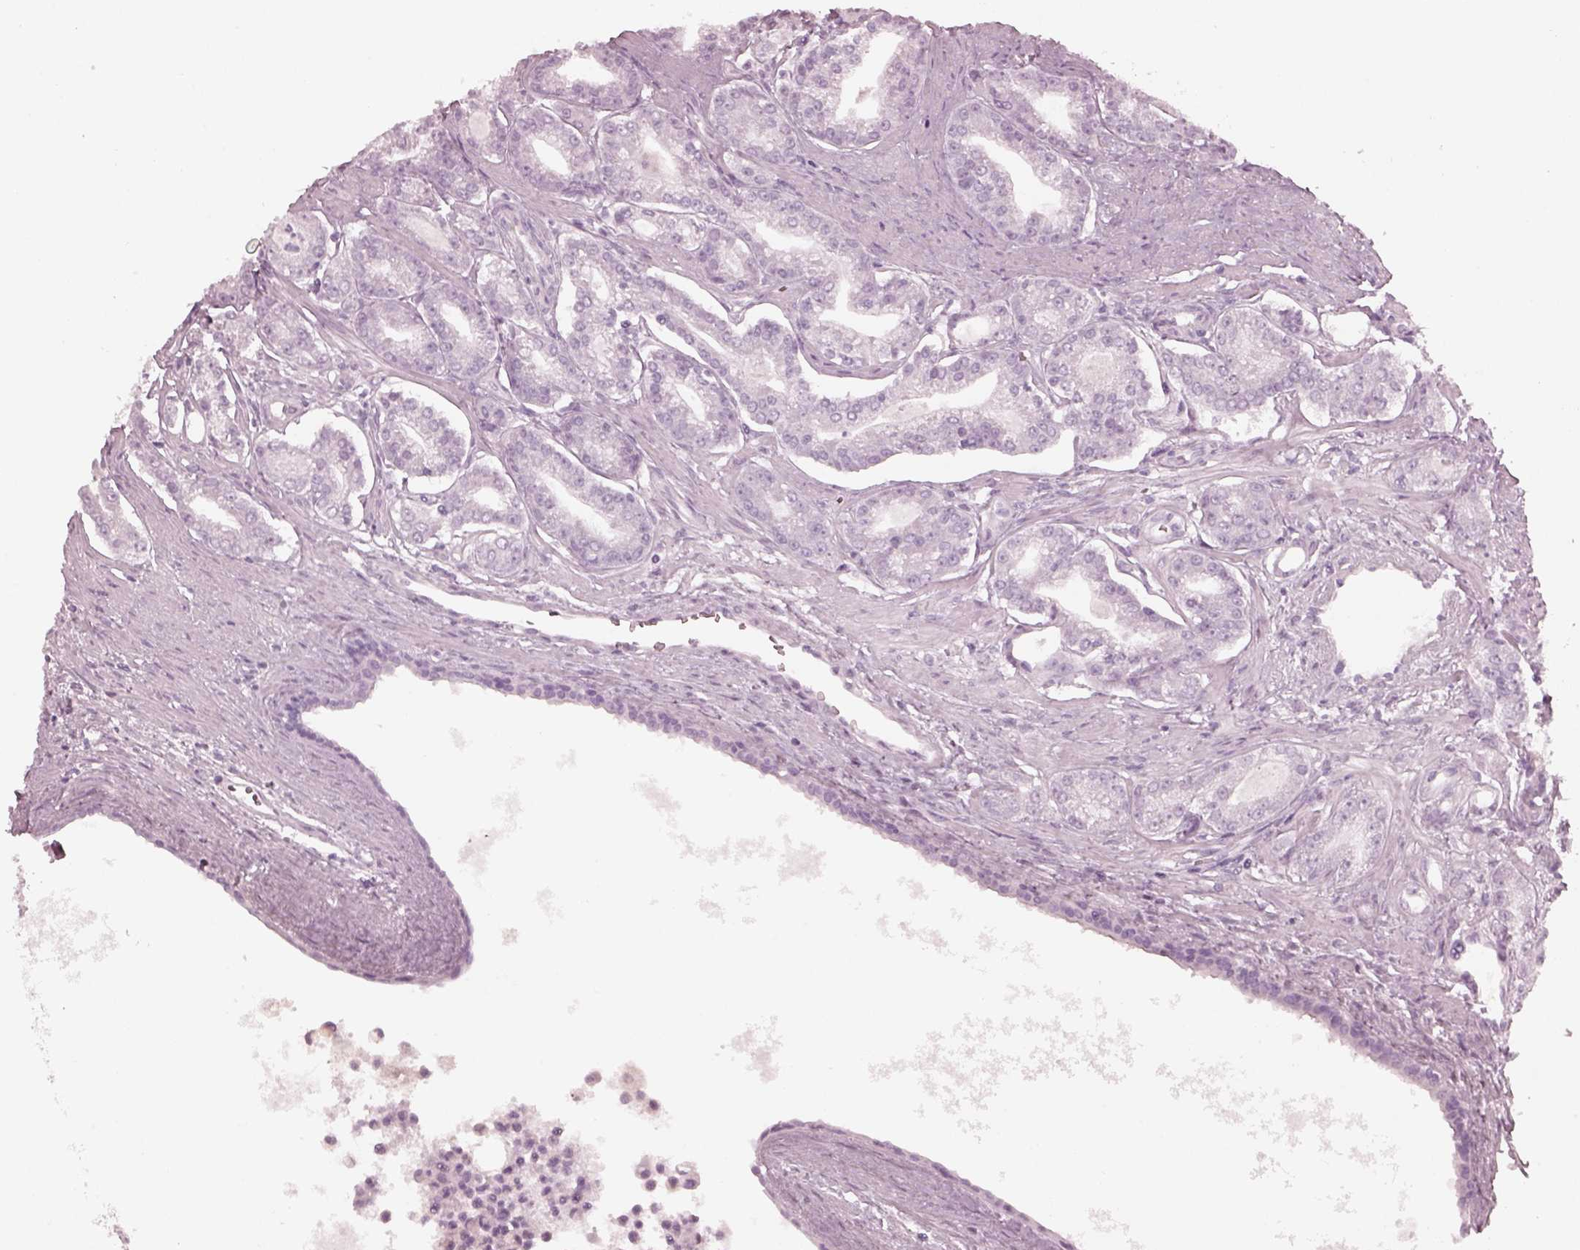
{"staining": {"intensity": "negative", "quantity": "none", "location": "none"}, "tissue": "prostate cancer", "cell_type": "Tumor cells", "image_type": "cancer", "snomed": [{"axis": "morphology", "description": "Adenocarcinoma, NOS"}, {"axis": "topography", "description": "Prostate"}], "caption": "Immunohistochemistry photomicrograph of prostate cancer (adenocarcinoma) stained for a protein (brown), which shows no staining in tumor cells.", "gene": "FABP9", "patient": {"sex": "male", "age": 71}}